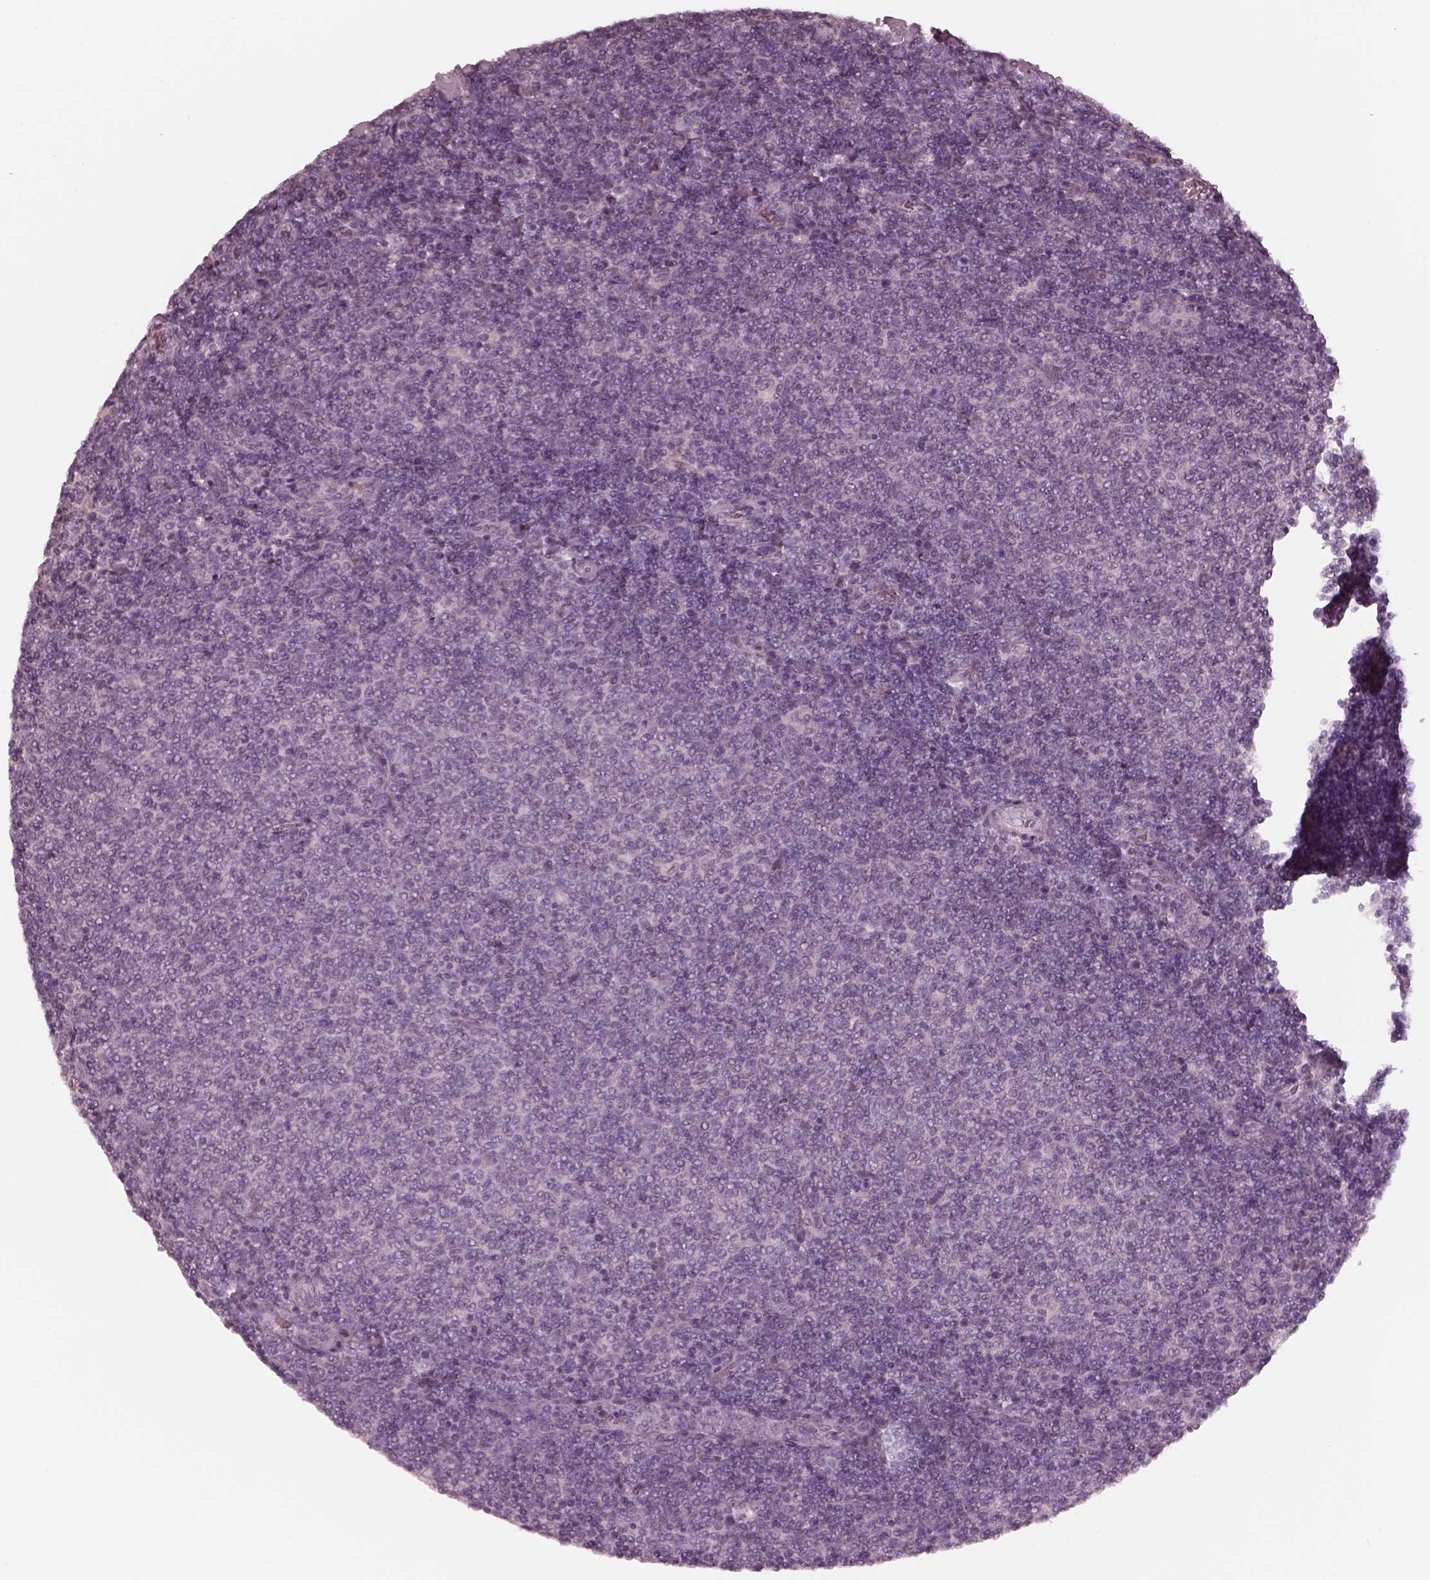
{"staining": {"intensity": "negative", "quantity": "none", "location": "none"}, "tissue": "lymphoma", "cell_type": "Tumor cells", "image_type": "cancer", "snomed": [{"axis": "morphology", "description": "Malignant lymphoma, non-Hodgkin's type, Low grade"}, {"axis": "topography", "description": "Lymph node"}], "caption": "Tumor cells are negative for brown protein staining in lymphoma. (Stains: DAB immunohistochemistry (IHC) with hematoxylin counter stain, Microscopy: brightfield microscopy at high magnification).", "gene": "ANKLE1", "patient": {"sex": "male", "age": 52}}